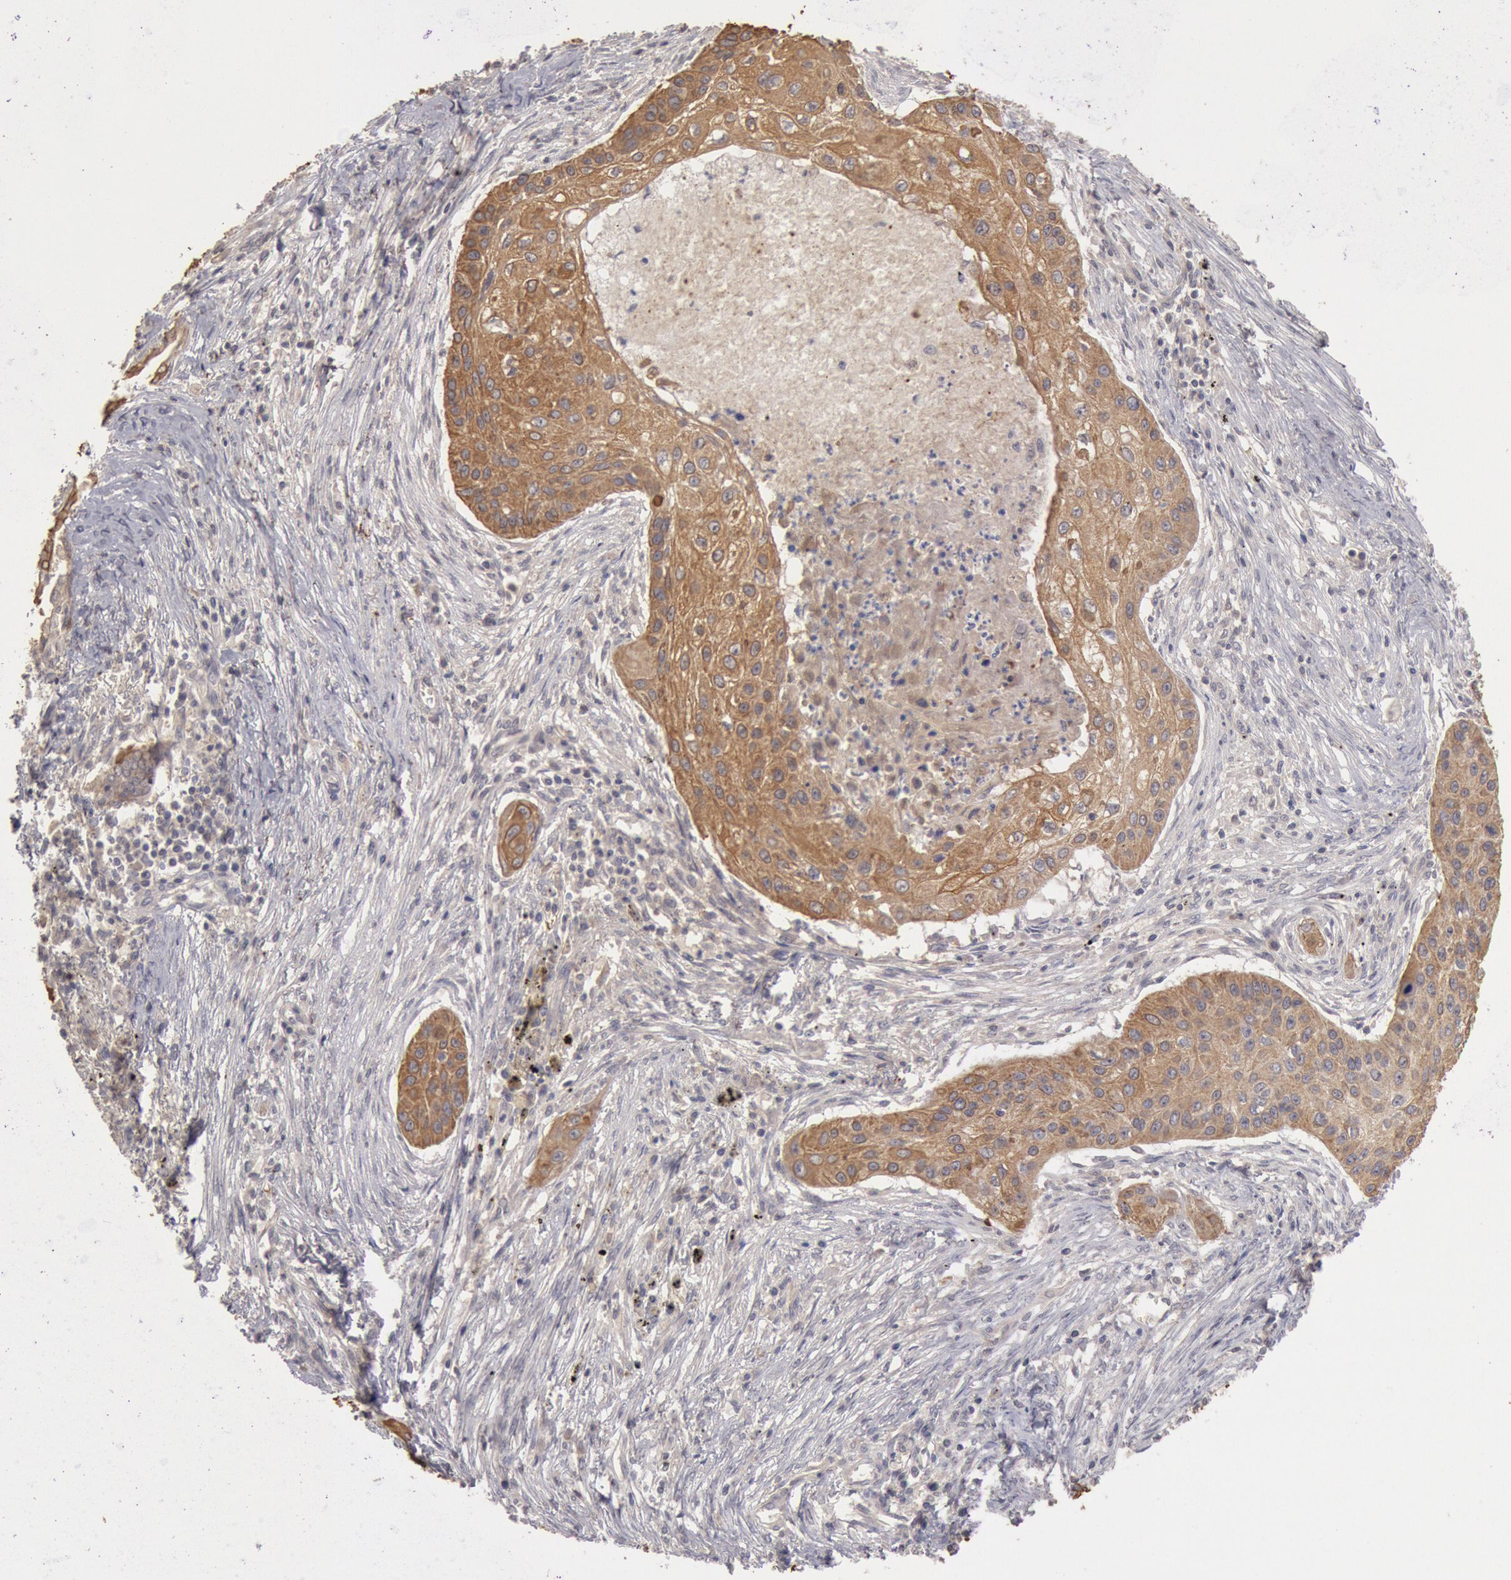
{"staining": {"intensity": "strong", "quantity": ">75%", "location": "cytoplasmic/membranous"}, "tissue": "lung cancer", "cell_type": "Tumor cells", "image_type": "cancer", "snomed": [{"axis": "morphology", "description": "Squamous cell carcinoma, NOS"}, {"axis": "topography", "description": "Lung"}], "caption": "Protein expression analysis of human lung squamous cell carcinoma reveals strong cytoplasmic/membranous expression in approximately >75% of tumor cells.", "gene": "ZFP36L1", "patient": {"sex": "male", "age": 71}}